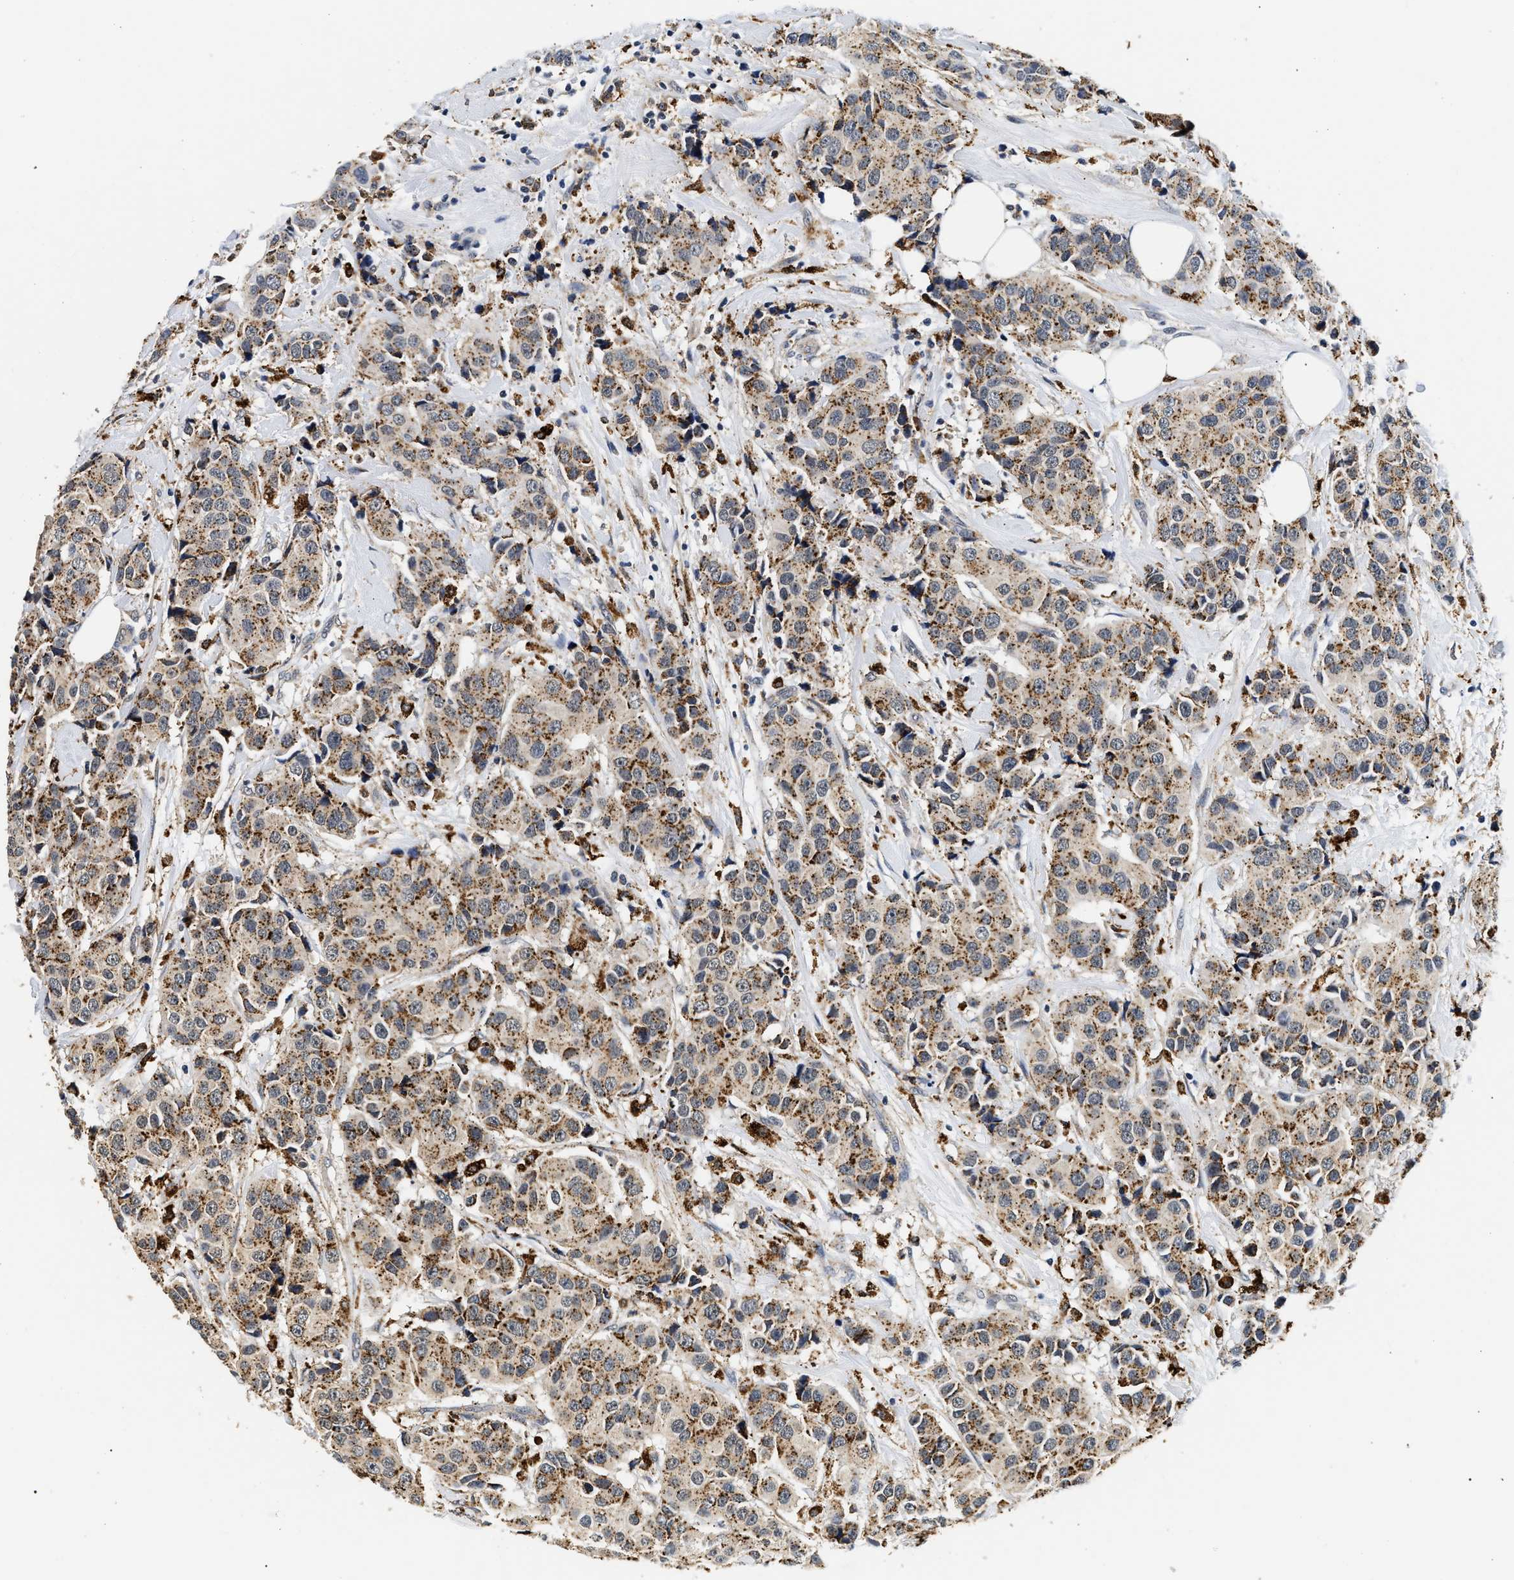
{"staining": {"intensity": "moderate", "quantity": ">75%", "location": "cytoplasmic/membranous"}, "tissue": "breast cancer", "cell_type": "Tumor cells", "image_type": "cancer", "snomed": [{"axis": "morphology", "description": "Normal tissue, NOS"}, {"axis": "morphology", "description": "Duct carcinoma"}, {"axis": "topography", "description": "Breast"}], "caption": "A high-resolution micrograph shows IHC staining of breast cancer (intraductal carcinoma), which shows moderate cytoplasmic/membranous staining in about >75% of tumor cells.", "gene": "SMU1", "patient": {"sex": "female", "age": 39}}